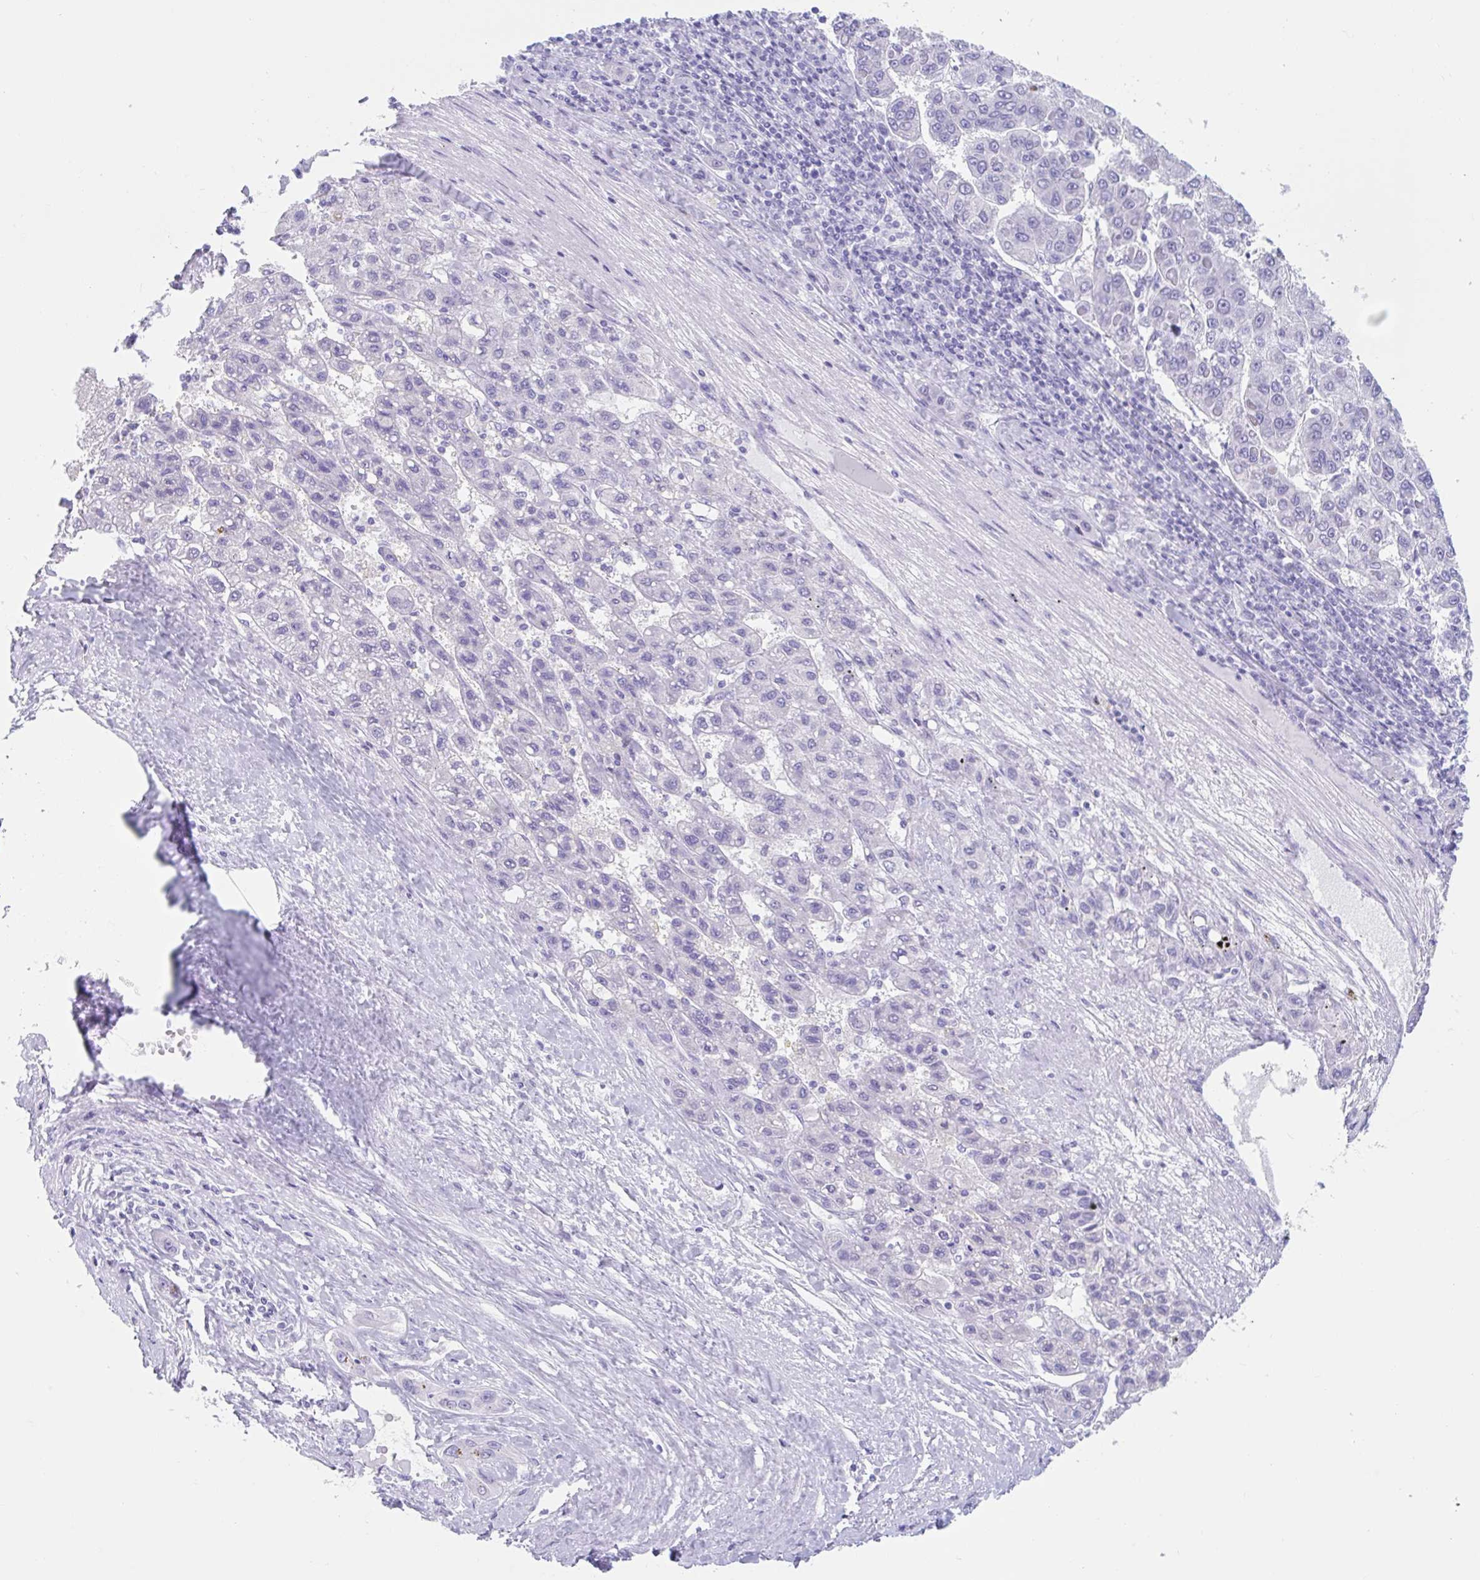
{"staining": {"intensity": "negative", "quantity": "none", "location": "none"}, "tissue": "liver cancer", "cell_type": "Tumor cells", "image_type": "cancer", "snomed": [{"axis": "morphology", "description": "Carcinoma, Hepatocellular, NOS"}, {"axis": "topography", "description": "Liver"}], "caption": "Human liver cancer stained for a protein using immunohistochemistry shows no staining in tumor cells.", "gene": "CPTP", "patient": {"sex": "female", "age": 82}}